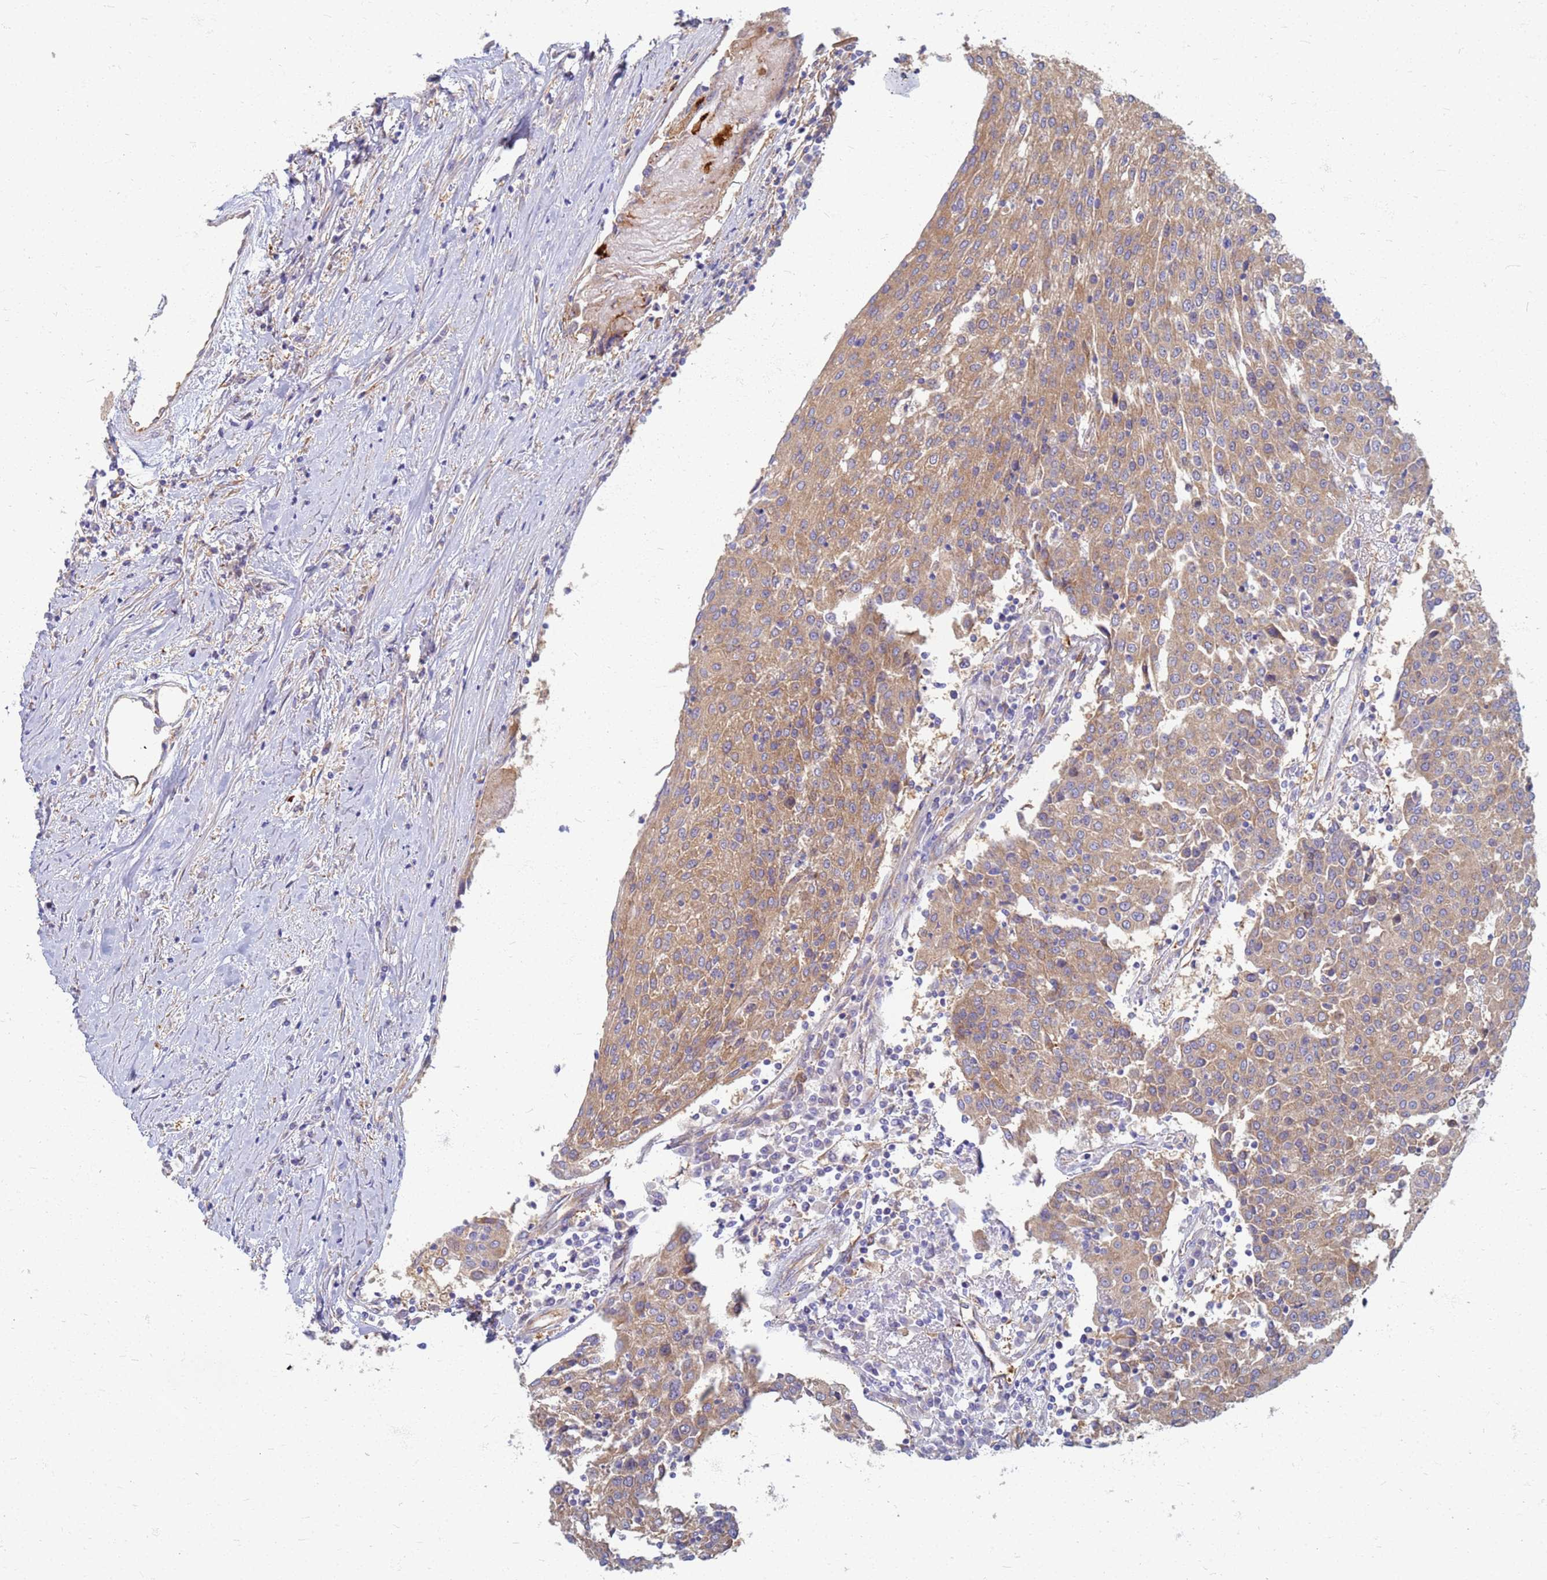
{"staining": {"intensity": "moderate", "quantity": ">75%", "location": "cytoplasmic/membranous"}, "tissue": "urothelial cancer", "cell_type": "Tumor cells", "image_type": "cancer", "snomed": [{"axis": "morphology", "description": "Urothelial carcinoma, High grade"}, {"axis": "topography", "description": "Urinary bladder"}], "caption": "Immunohistochemical staining of human high-grade urothelial carcinoma displays moderate cytoplasmic/membranous protein expression in approximately >75% of tumor cells.", "gene": "EEA1", "patient": {"sex": "female", "age": 85}}